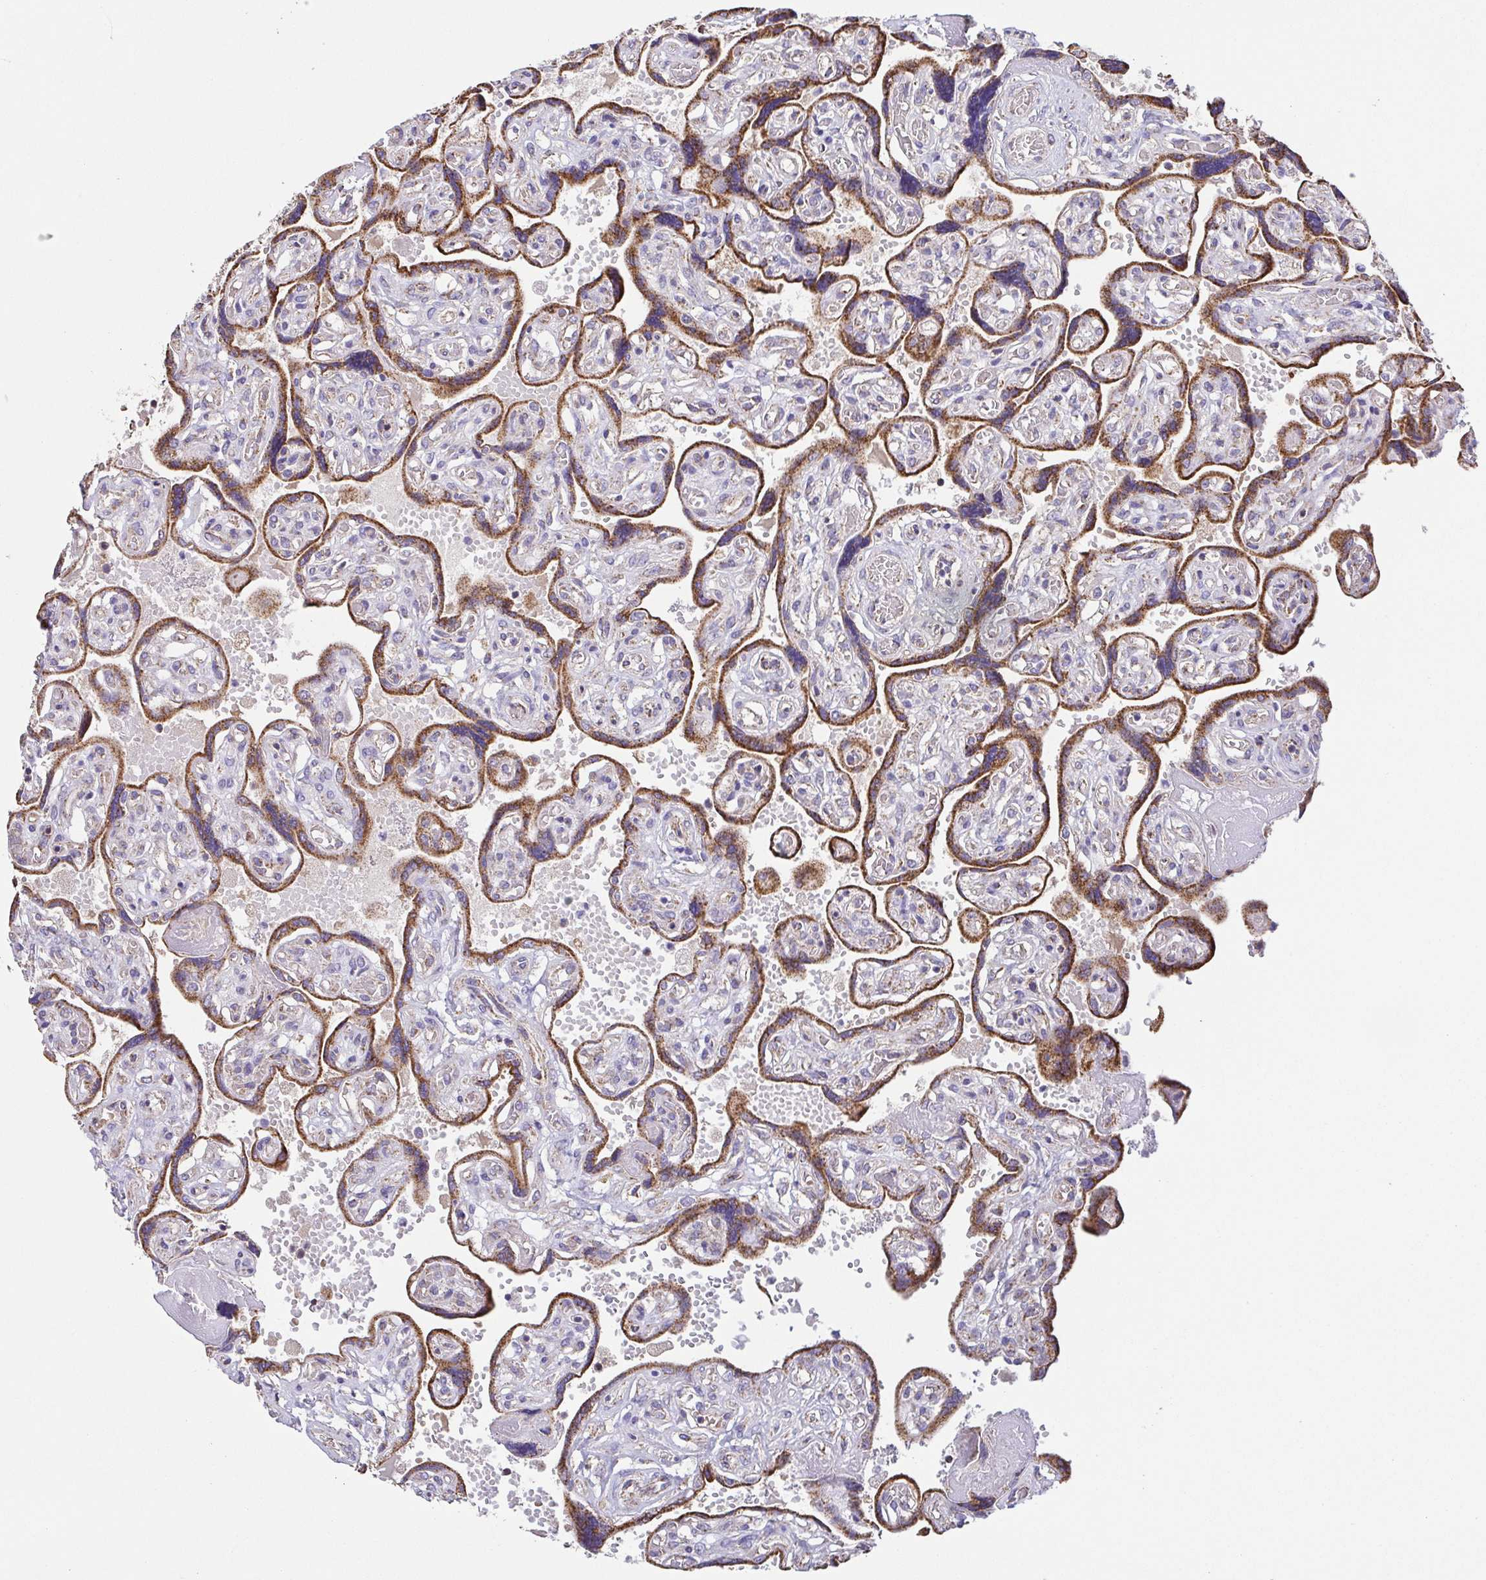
{"staining": {"intensity": "weak", "quantity": "25%-75%", "location": "cytoplasmic/membranous"}, "tissue": "placenta", "cell_type": "Decidual cells", "image_type": "normal", "snomed": [{"axis": "morphology", "description": "Normal tissue, NOS"}, {"axis": "topography", "description": "Placenta"}], "caption": "Benign placenta displays weak cytoplasmic/membranous expression in approximately 25%-75% of decidual cells.", "gene": "GINM1", "patient": {"sex": "female", "age": 32}}